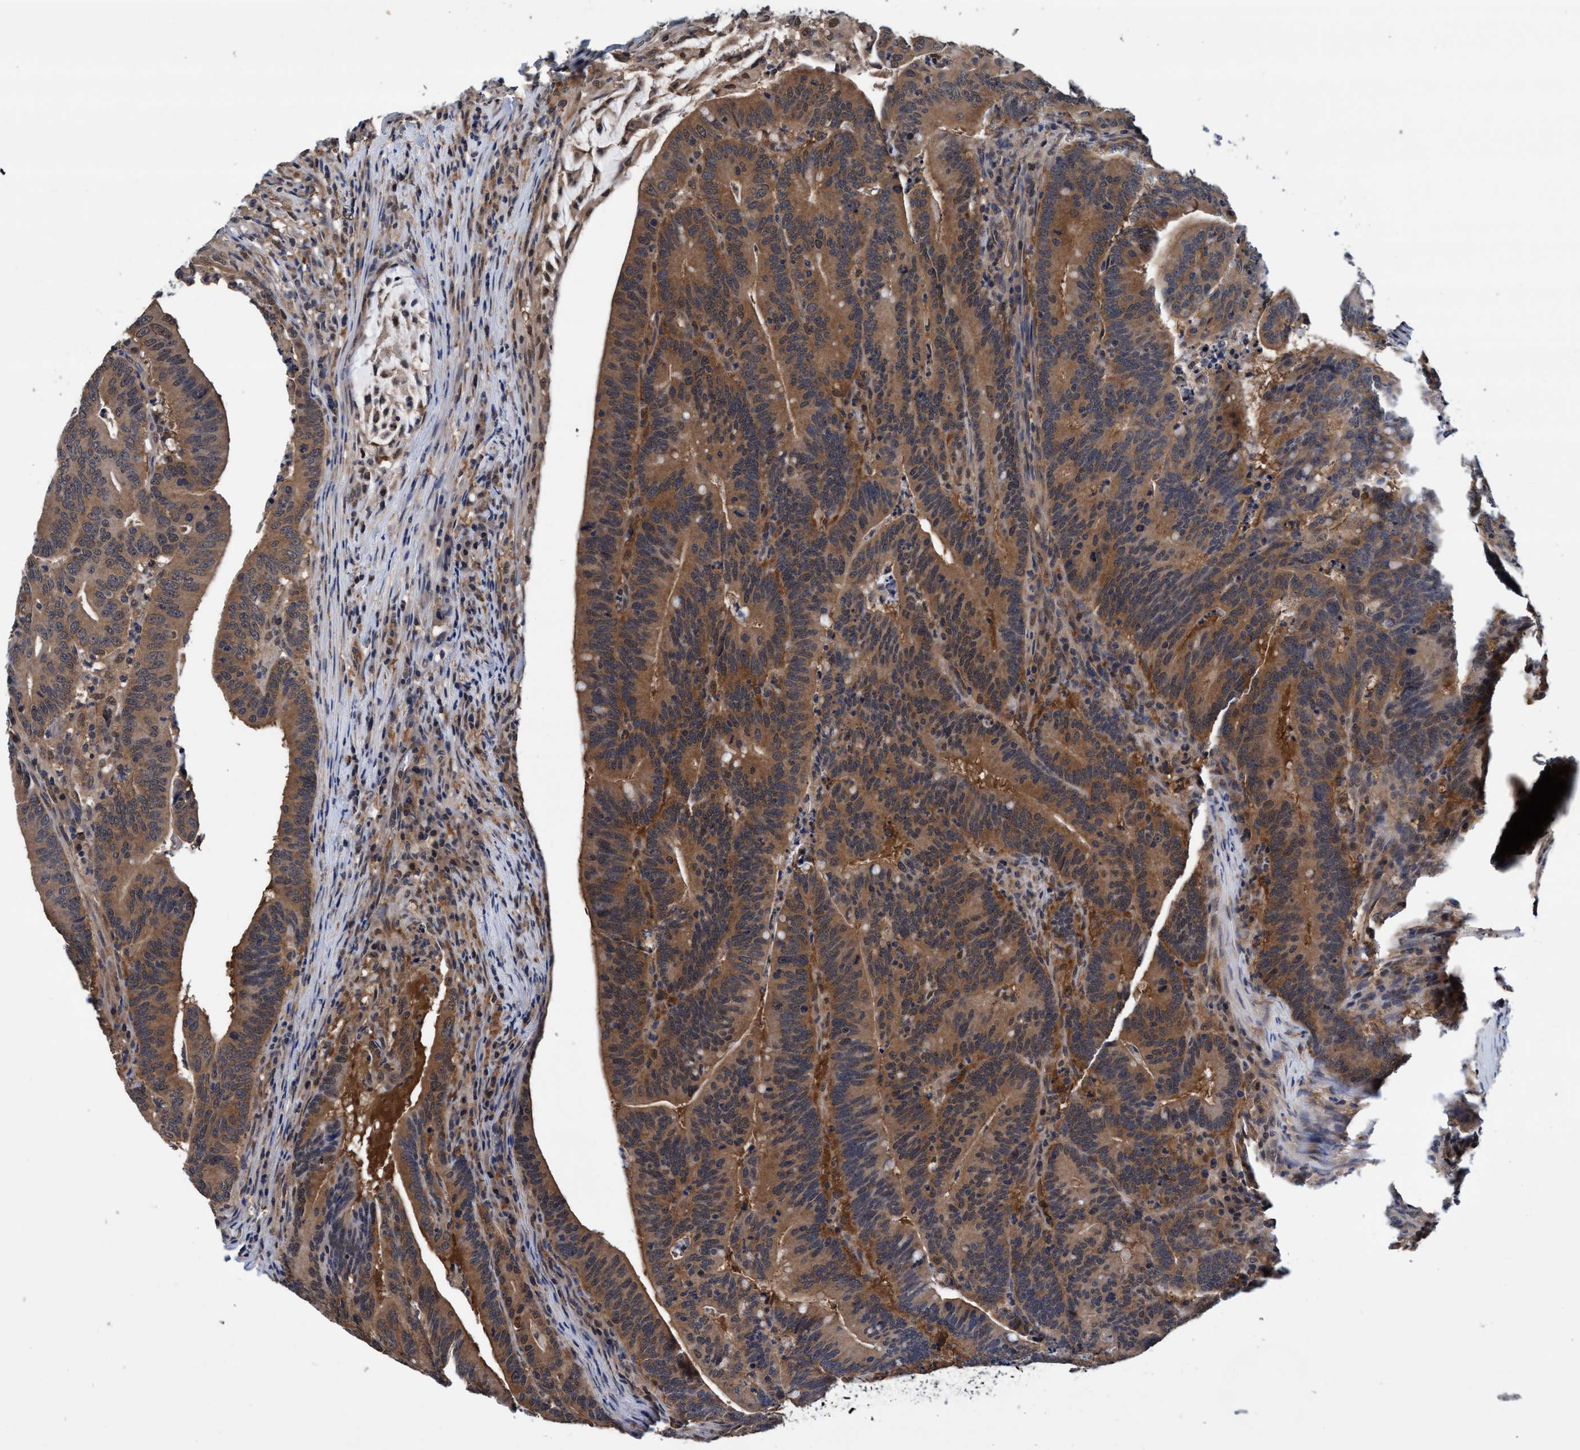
{"staining": {"intensity": "moderate", "quantity": ">75%", "location": "cytoplasmic/membranous"}, "tissue": "colorectal cancer", "cell_type": "Tumor cells", "image_type": "cancer", "snomed": [{"axis": "morphology", "description": "Adenocarcinoma, NOS"}, {"axis": "topography", "description": "Colon"}], "caption": "Human colorectal cancer (adenocarcinoma) stained with a protein marker demonstrates moderate staining in tumor cells.", "gene": "PSMD12", "patient": {"sex": "female", "age": 66}}